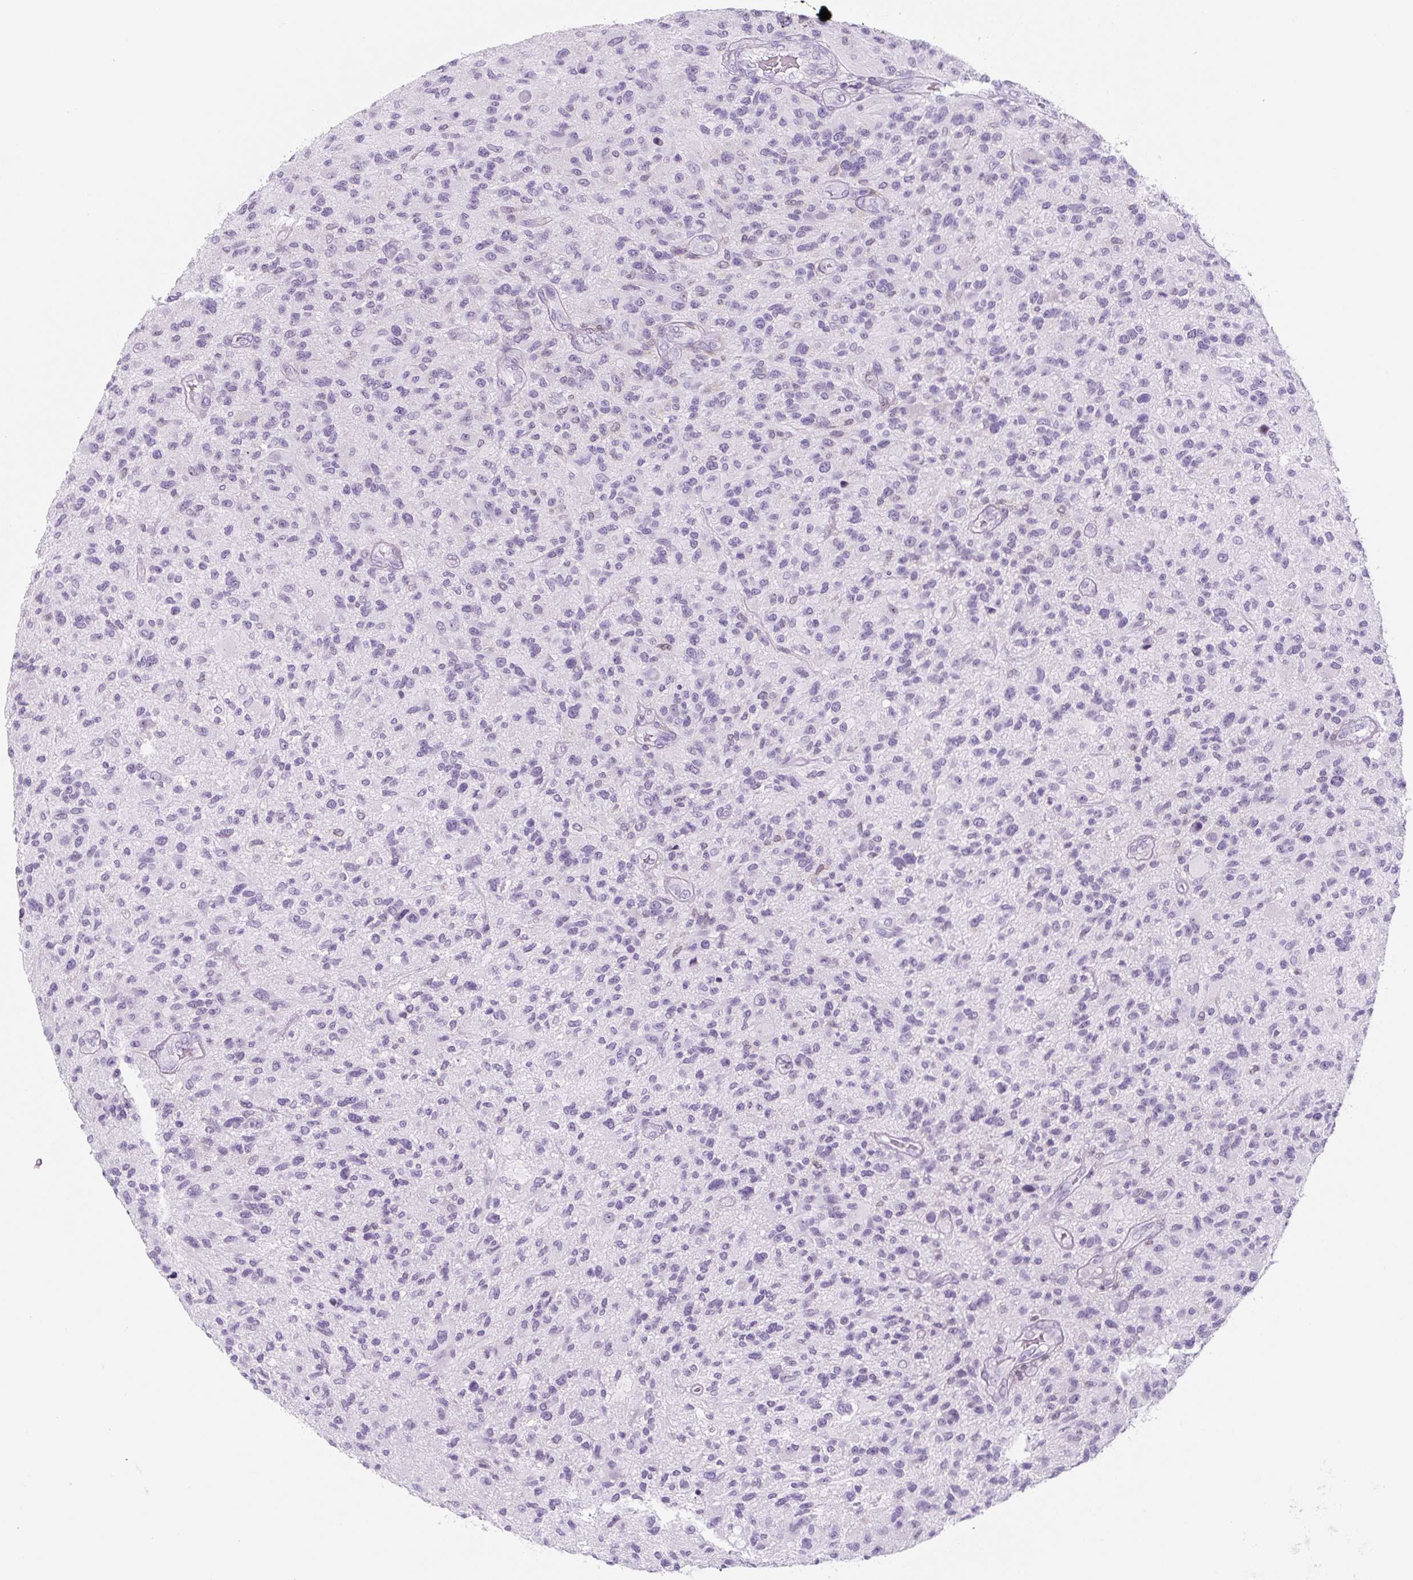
{"staining": {"intensity": "negative", "quantity": "none", "location": "none"}, "tissue": "glioma", "cell_type": "Tumor cells", "image_type": "cancer", "snomed": [{"axis": "morphology", "description": "Glioma, malignant, High grade"}, {"axis": "topography", "description": "Brain"}], "caption": "This histopathology image is of glioma stained with immunohistochemistry to label a protein in brown with the nuclei are counter-stained blue. There is no positivity in tumor cells. The staining was performed using DAB to visualize the protein expression in brown, while the nuclei were stained in blue with hematoxylin (Magnification: 20x).", "gene": "TNFRSF8", "patient": {"sex": "male", "age": 47}}